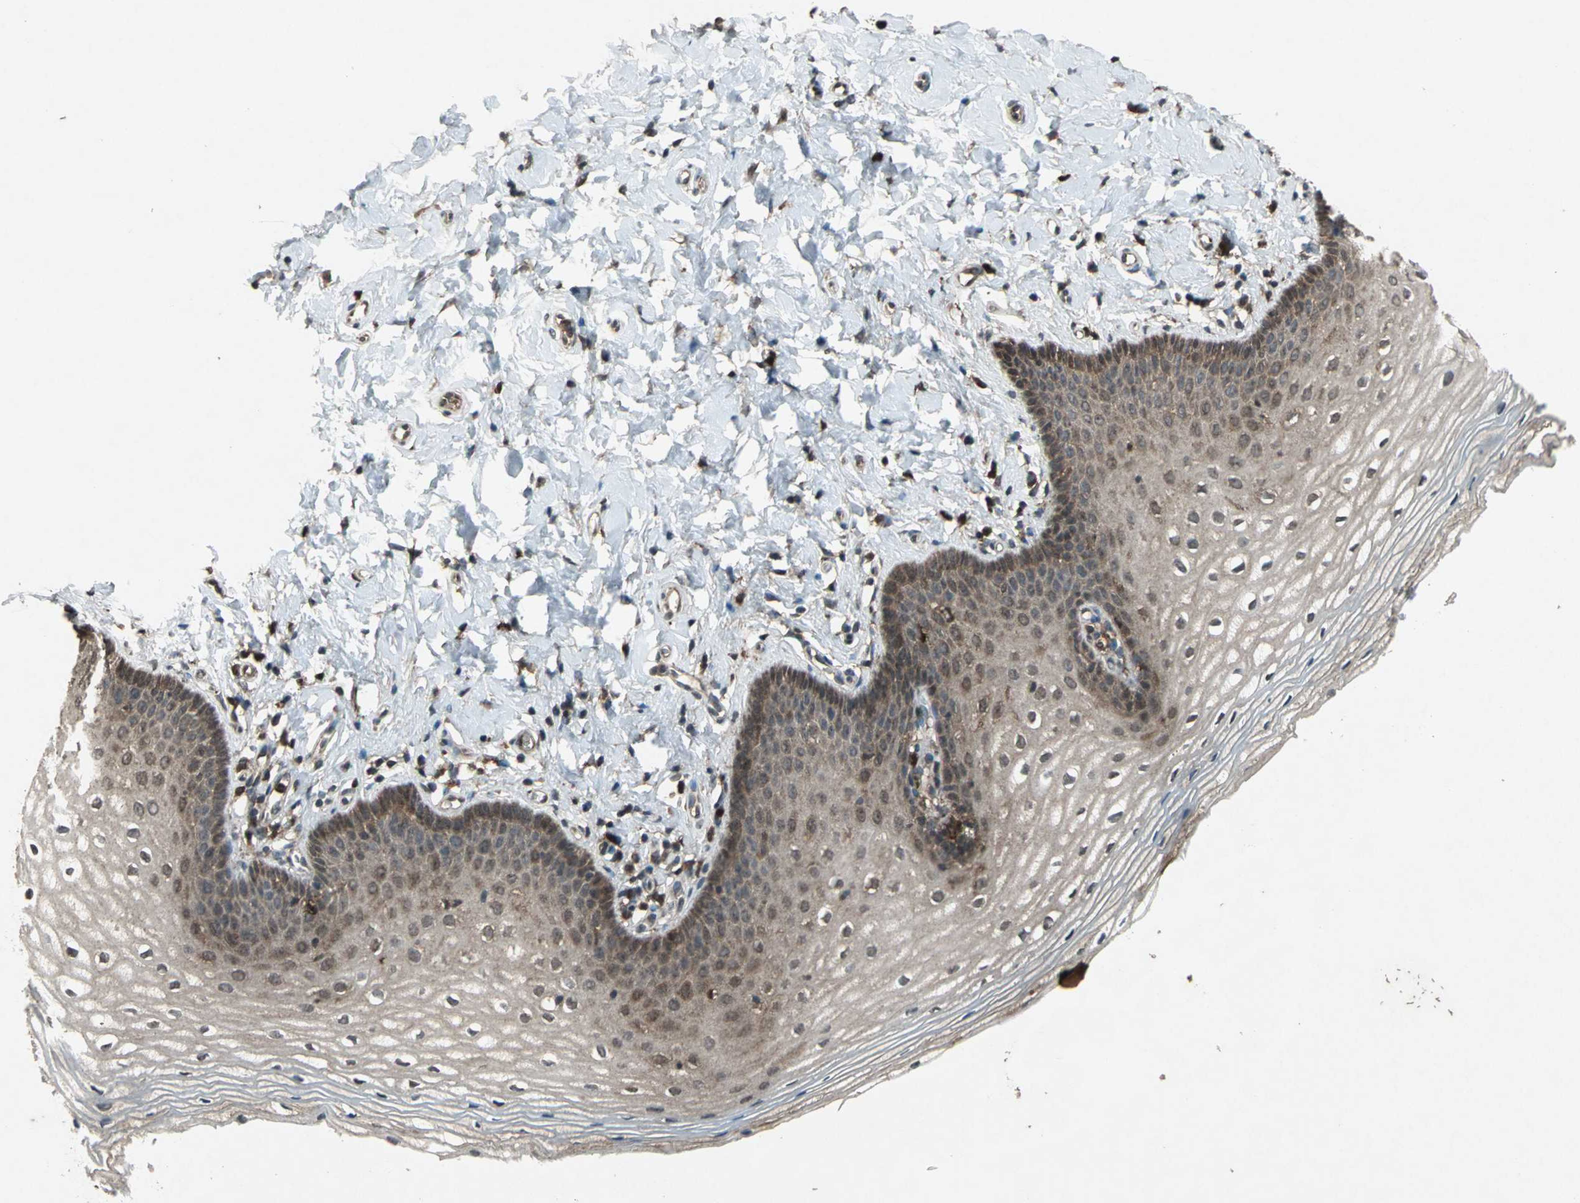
{"staining": {"intensity": "moderate", "quantity": ">75%", "location": "cytoplasmic/membranous,nuclear"}, "tissue": "vagina", "cell_type": "Squamous epithelial cells", "image_type": "normal", "snomed": [{"axis": "morphology", "description": "Normal tissue, NOS"}, {"axis": "topography", "description": "Vagina"}], "caption": "This is a photomicrograph of immunohistochemistry staining of normal vagina, which shows moderate staining in the cytoplasmic/membranous,nuclear of squamous epithelial cells.", "gene": "PYCARD", "patient": {"sex": "female", "age": 55}}